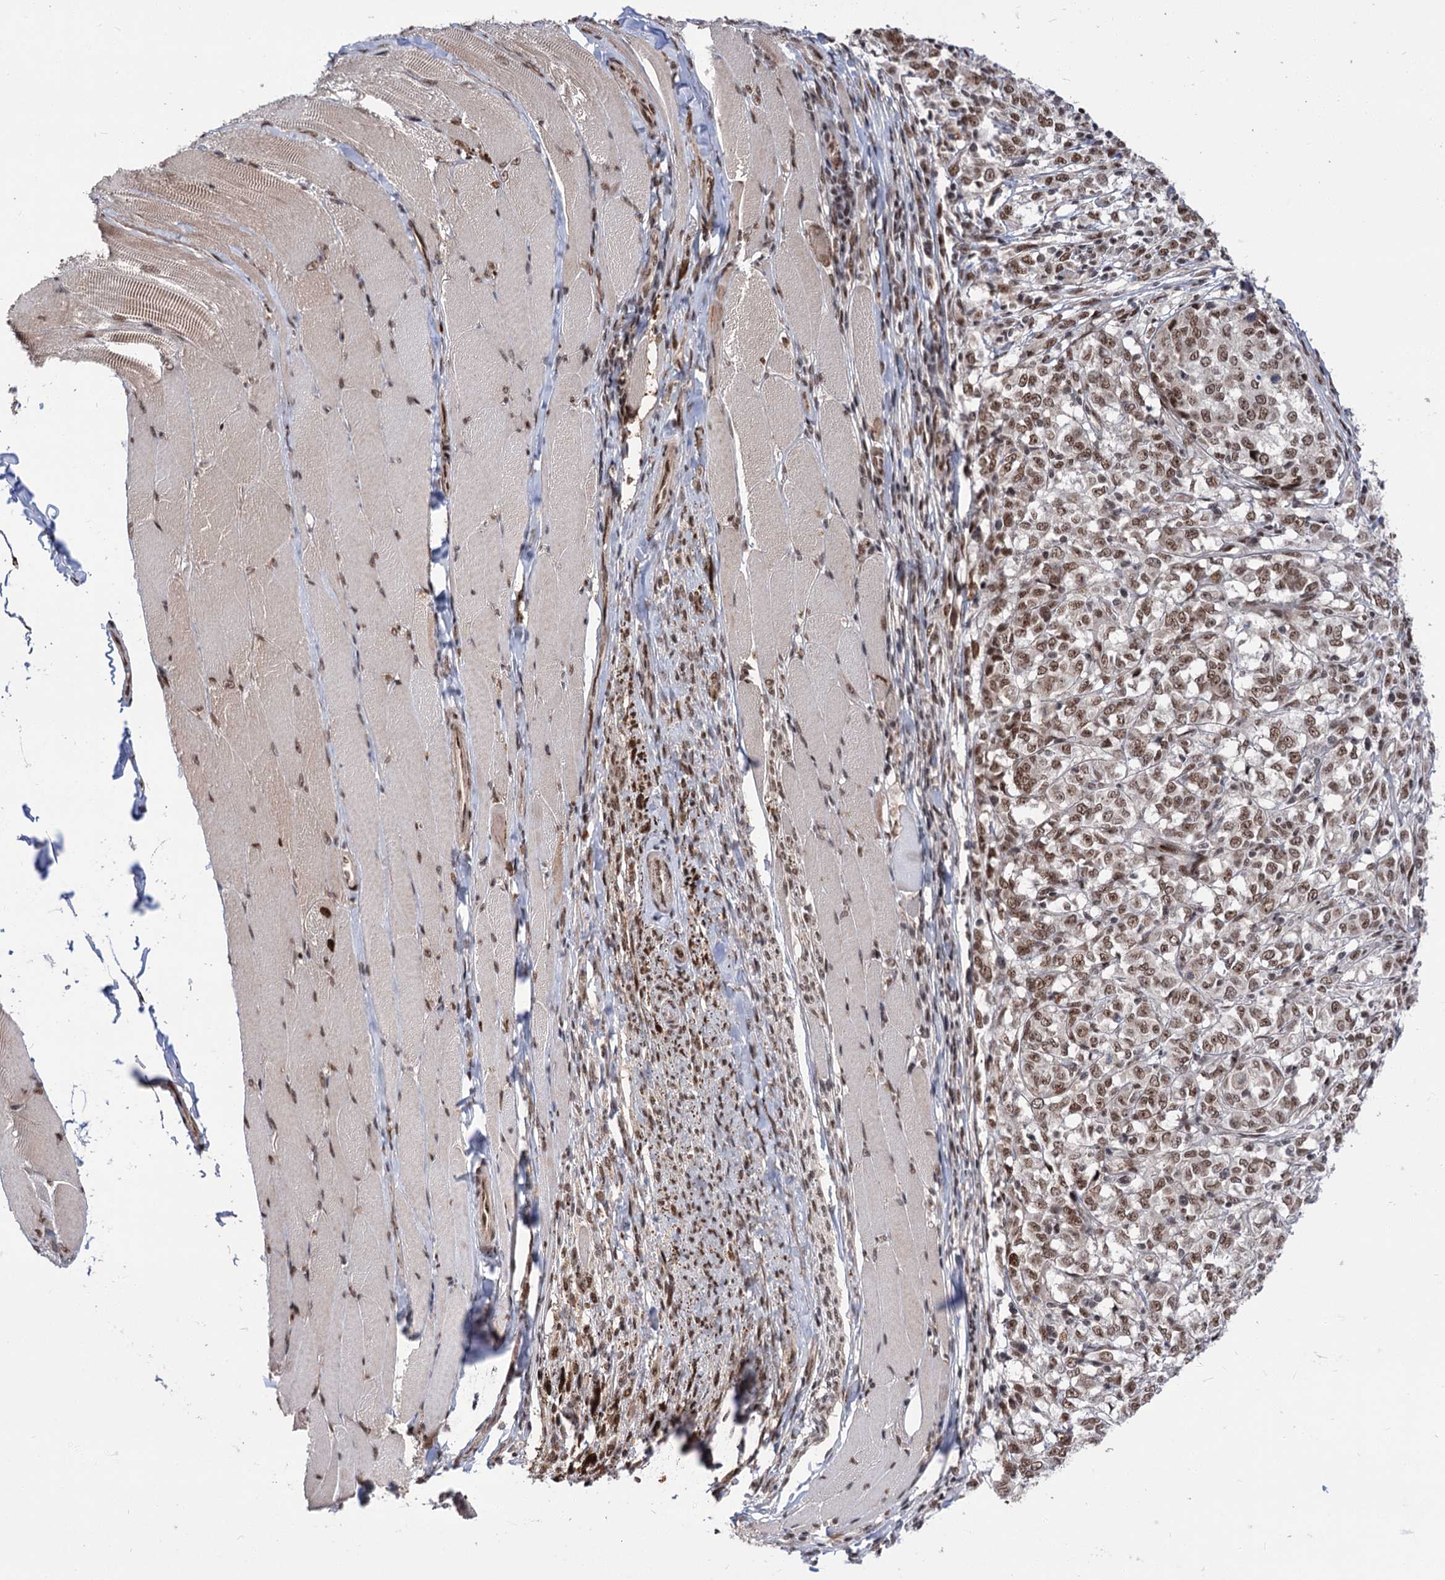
{"staining": {"intensity": "moderate", "quantity": ">75%", "location": "nuclear"}, "tissue": "melanoma", "cell_type": "Tumor cells", "image_type": "cancer", "snomed": [{"axis": "morphology", "description": "Malignant melanoma, NOS"}, {"axis": "topography", "description": "Skin"}], "caption": "A brown stain shows moderate nuclear staining of a protein in malignant melanoma tumor cells.", "gene": "MAML1", "patient": {"sex": "female", "age": 72}}